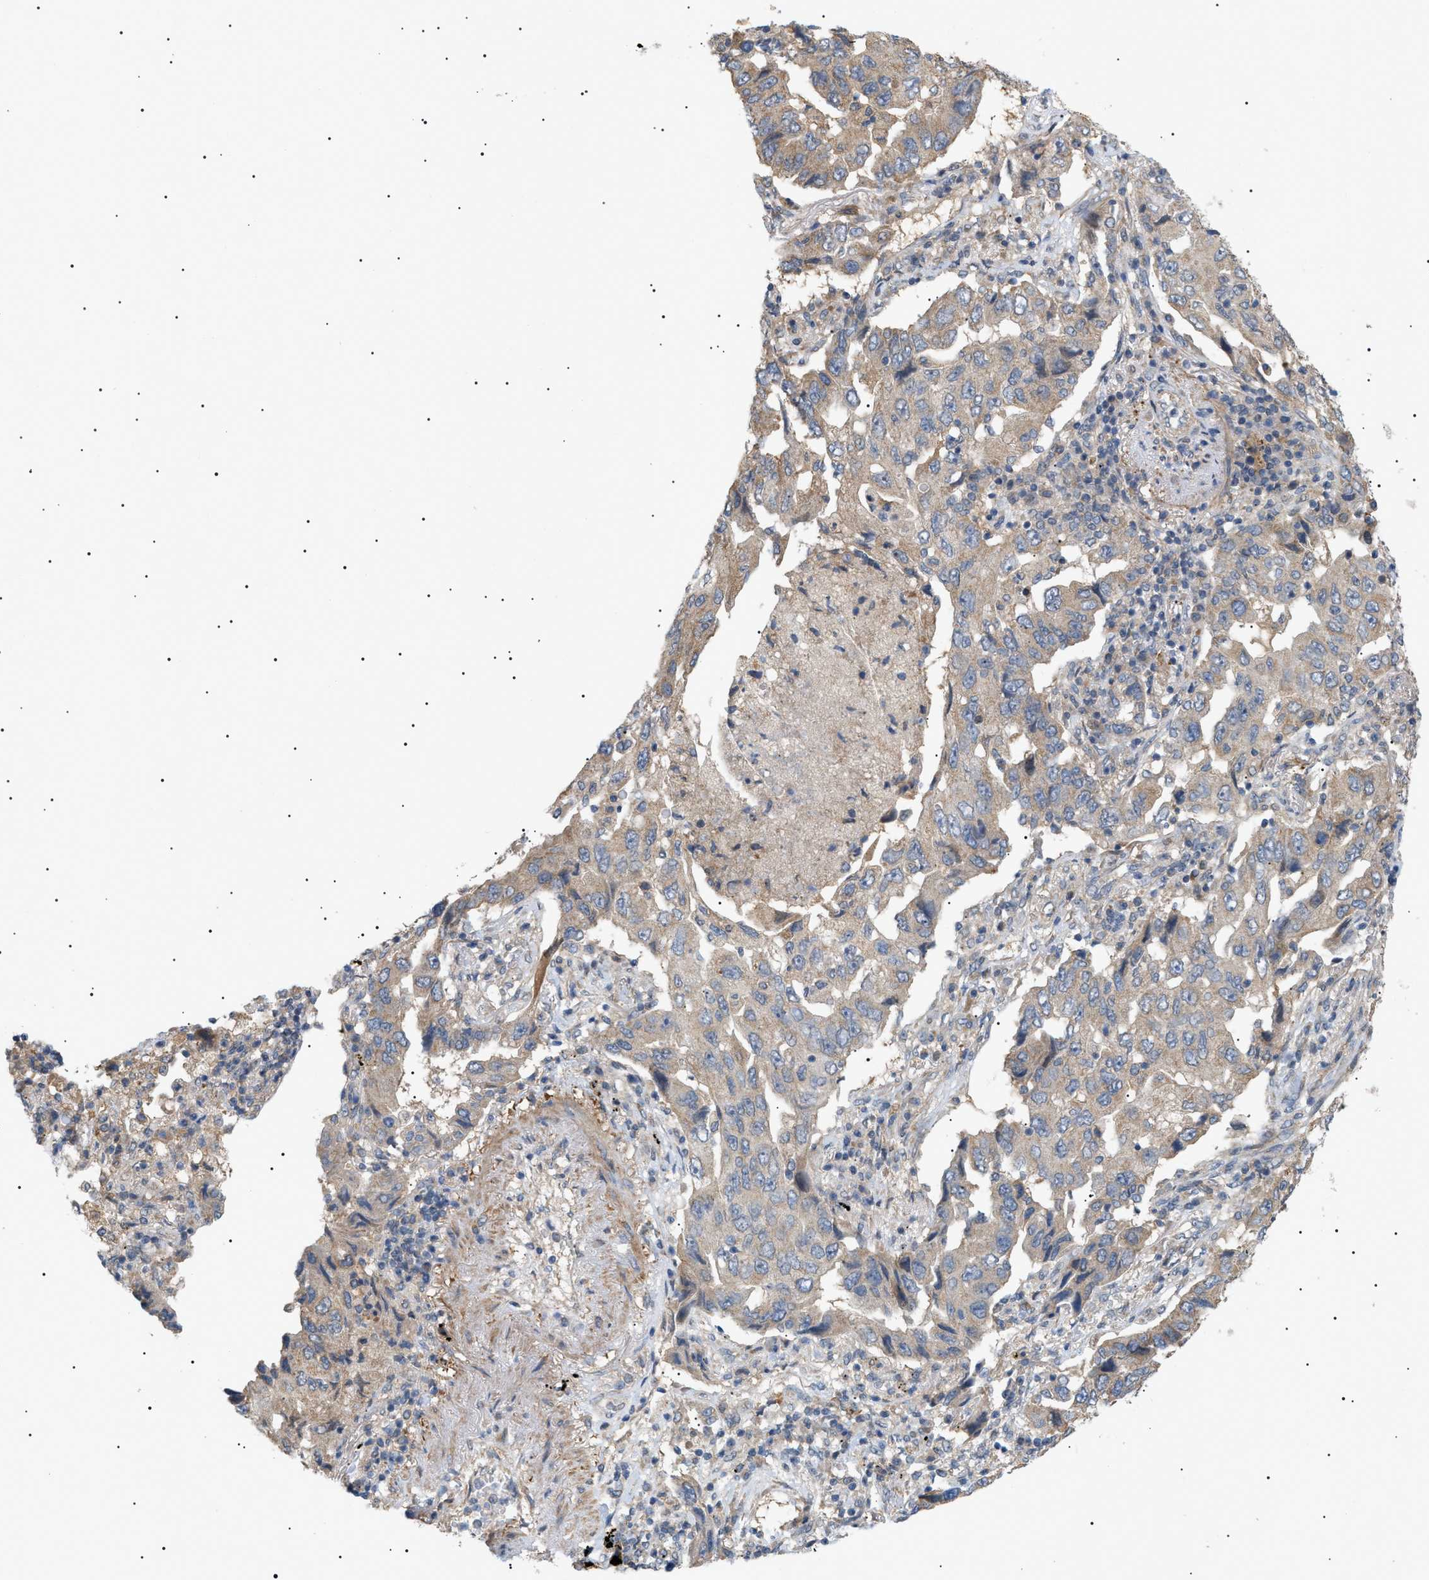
{"staining": {"intensity": "weak", "quantity": "25%-75%", "location": "cytoplasmic/membranous"}, "tissue": "lung cancer", "cell_type": "Tumor cells", "image_type": "cancer", "snomed": [{"axis": "morphology", "description": "Adenocarcinoma, NOS"}, {"axis": "topography", "description": "Lung"}], "caption": "Adenocarcinoma (lung) stained for a protein (brown) shows weak cytoplasmic/membranous positive positivity in about 25%-75% of tumor cells.", "gene": "IRS2", "patient": {"sex": "female", "age": 65}}